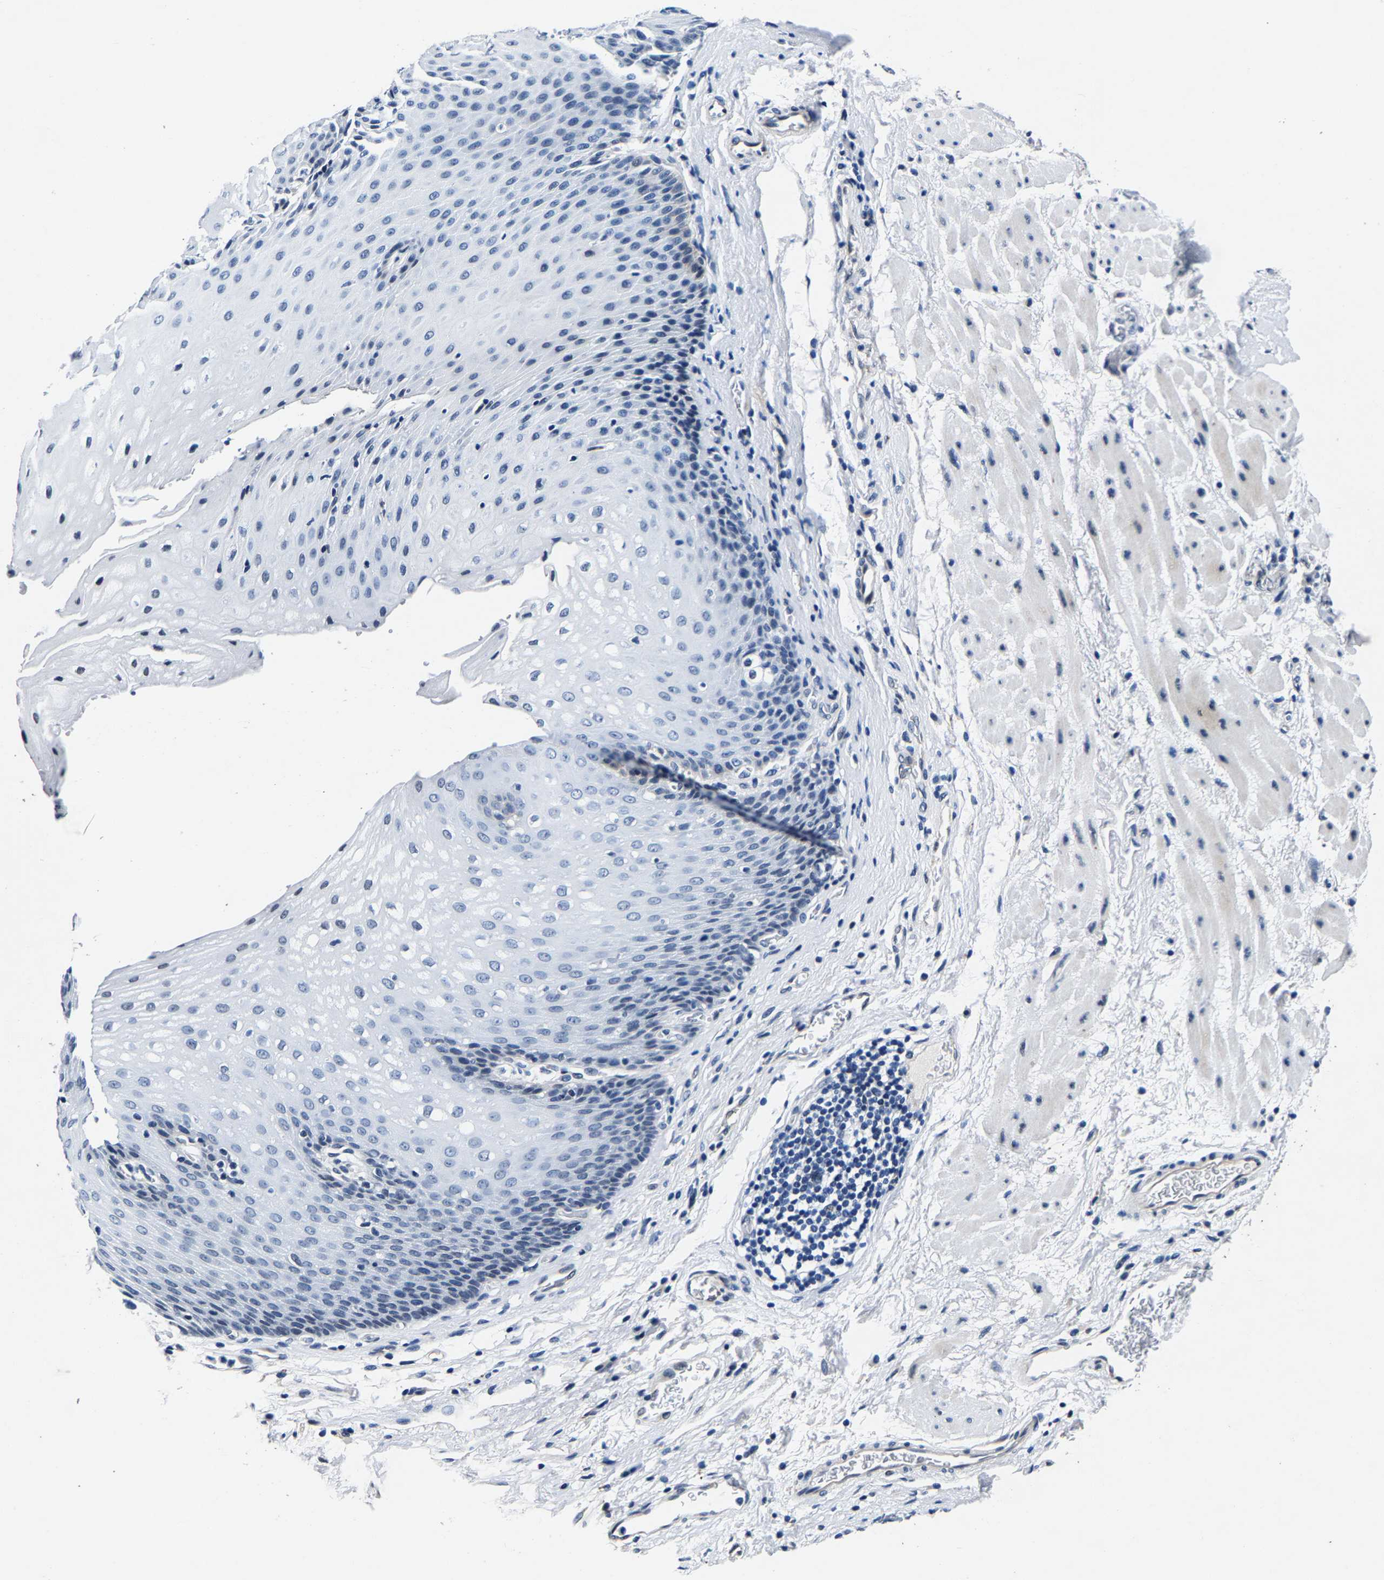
{"staining": {"intensity": "negative", "quantity": "none", "location": "none"}, "tissue": "esophagus", "cell_type": "Squamous epithelial cells", "image_type": "normal", "snomed": [{"axis": "morphology", "description": "Normal tissue, NOS"}, {"axis": "topography", "description": "Esophagus"}], "caption": "Image shows no significant protein staining in squamous epithelial cells of unremarkable esophagus.", "gene": "UBN2", "patient": {"sex": "male", "age": 48}}